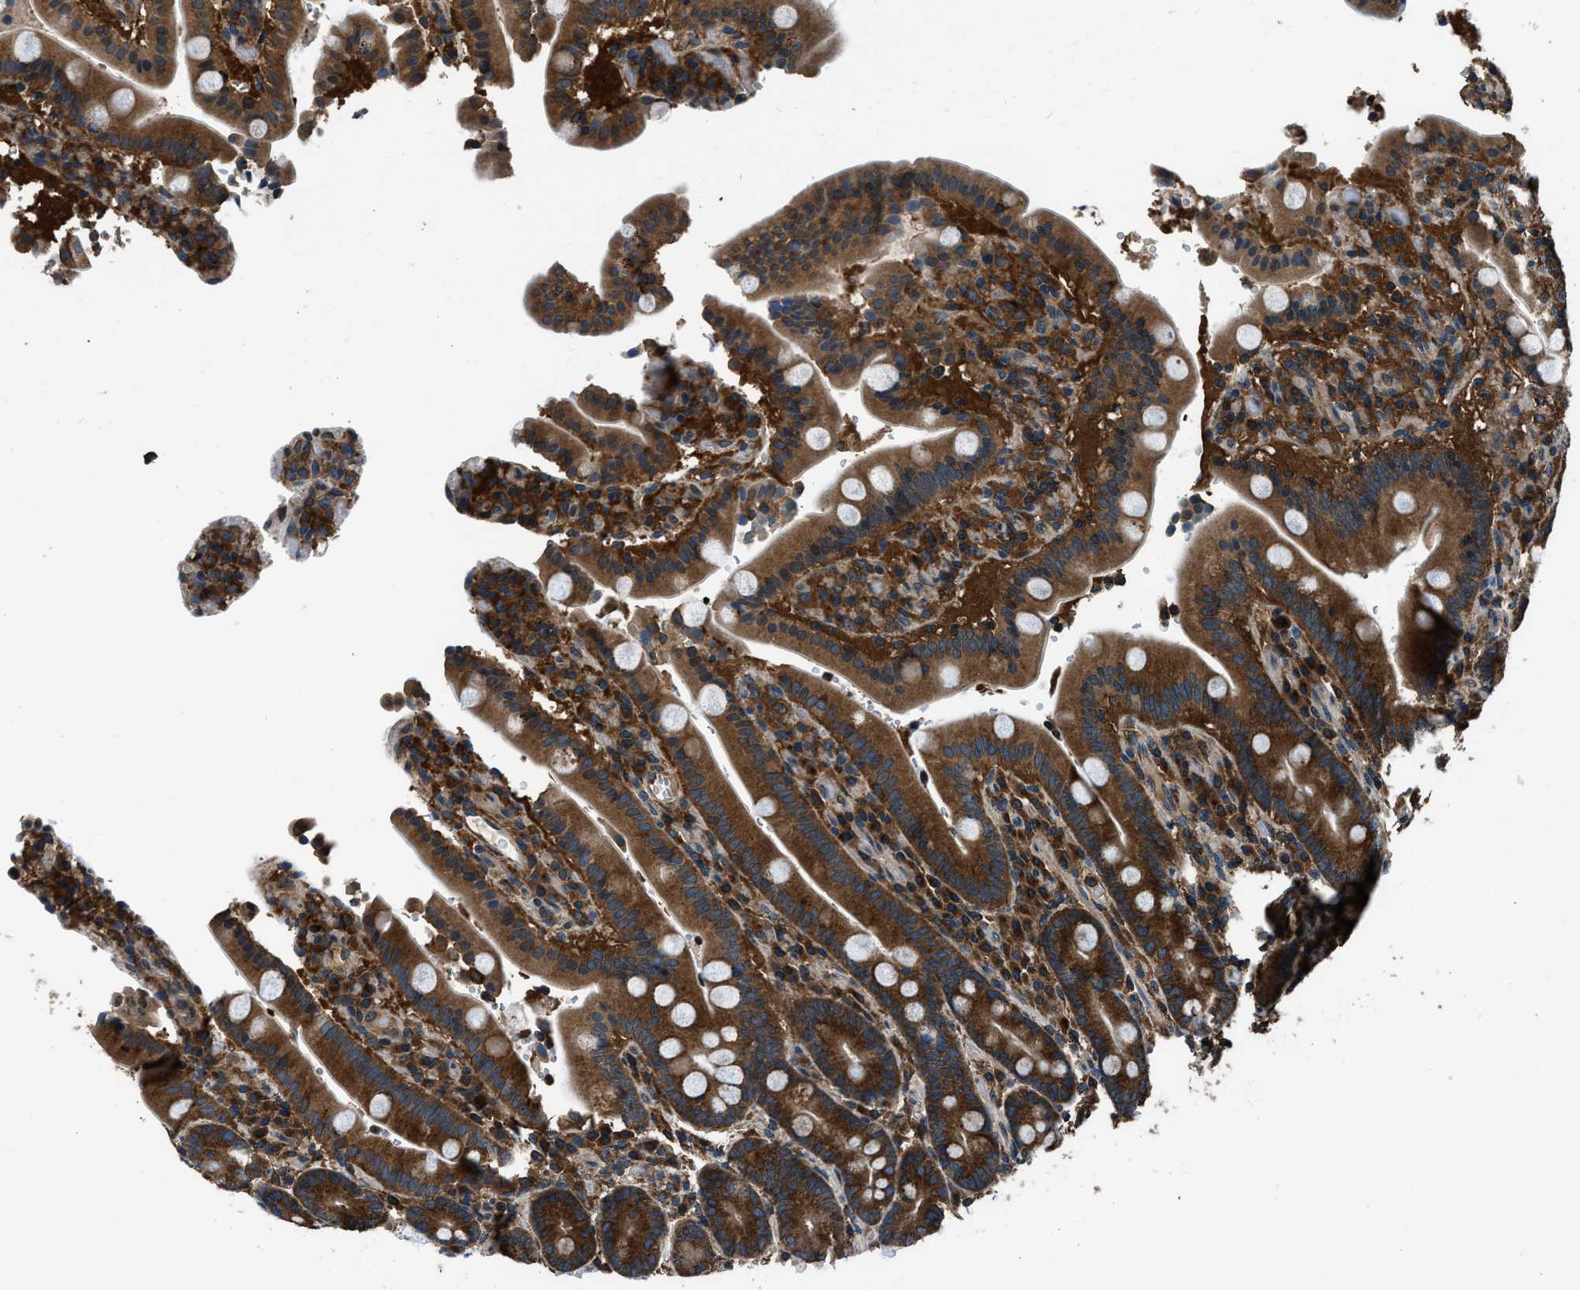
{"staining": {"intensity": "strong", "quantity": ">75%", "location": "cytoplasmic/membranous"}, "tissue": "duodenum", "cell_type": "Glandular cells", "image_type": "normal", "snomed": [{"axis": "morphology", "description": "Normal tissue, NOS"}, {"axis": "topography", "description": "Small intestine, NOS"}], "caption": "A high amount of strong cytoplasmic/membranous expression is appreciated in approximately >75% of glandular cells in benign duodenum.", "gene": "ARFGAP2", "patient": {"sex": "female", "age": 71}}